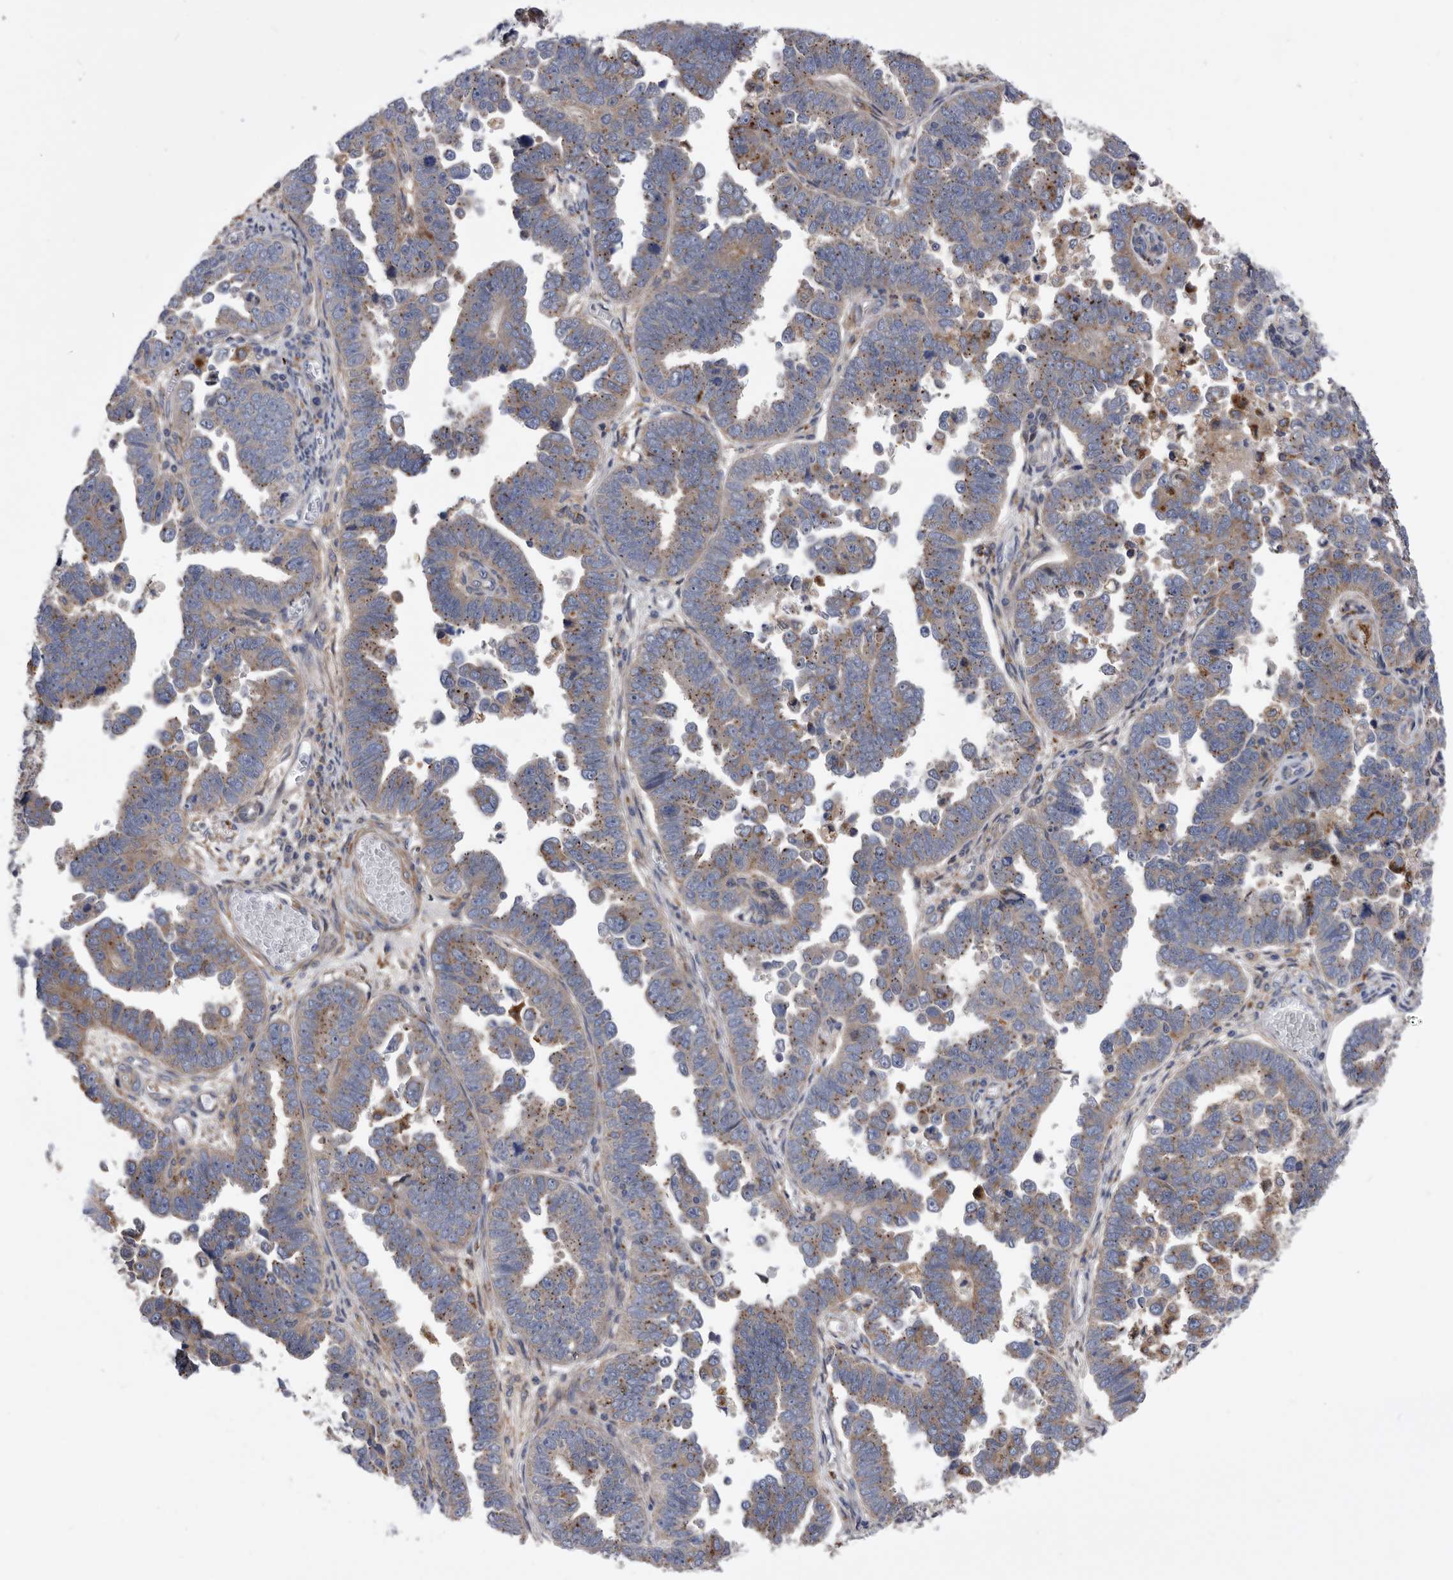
{"staining": {"intensity": "moderate", "quantity": "25%-75%", "location": "cytoplasmic/membranous"}, "tissue": "endometrial cancer", "cell_type": "Tumor cells", "image_type": "cancer", "snomed": [{"axis": "morphology", "description": "Adenocarcinoma, NOS"}, {"axis": "topography", "description": "Endometrium"}], "caption": "Human endometrial cancer stained for a protein (brown) reveals moderate cytoplasmic/membranous positive staining in approximately 25%-75% of tumor cells.", "gene": "BAIAP3", "patient": {"sex": "female", "age": 75}}